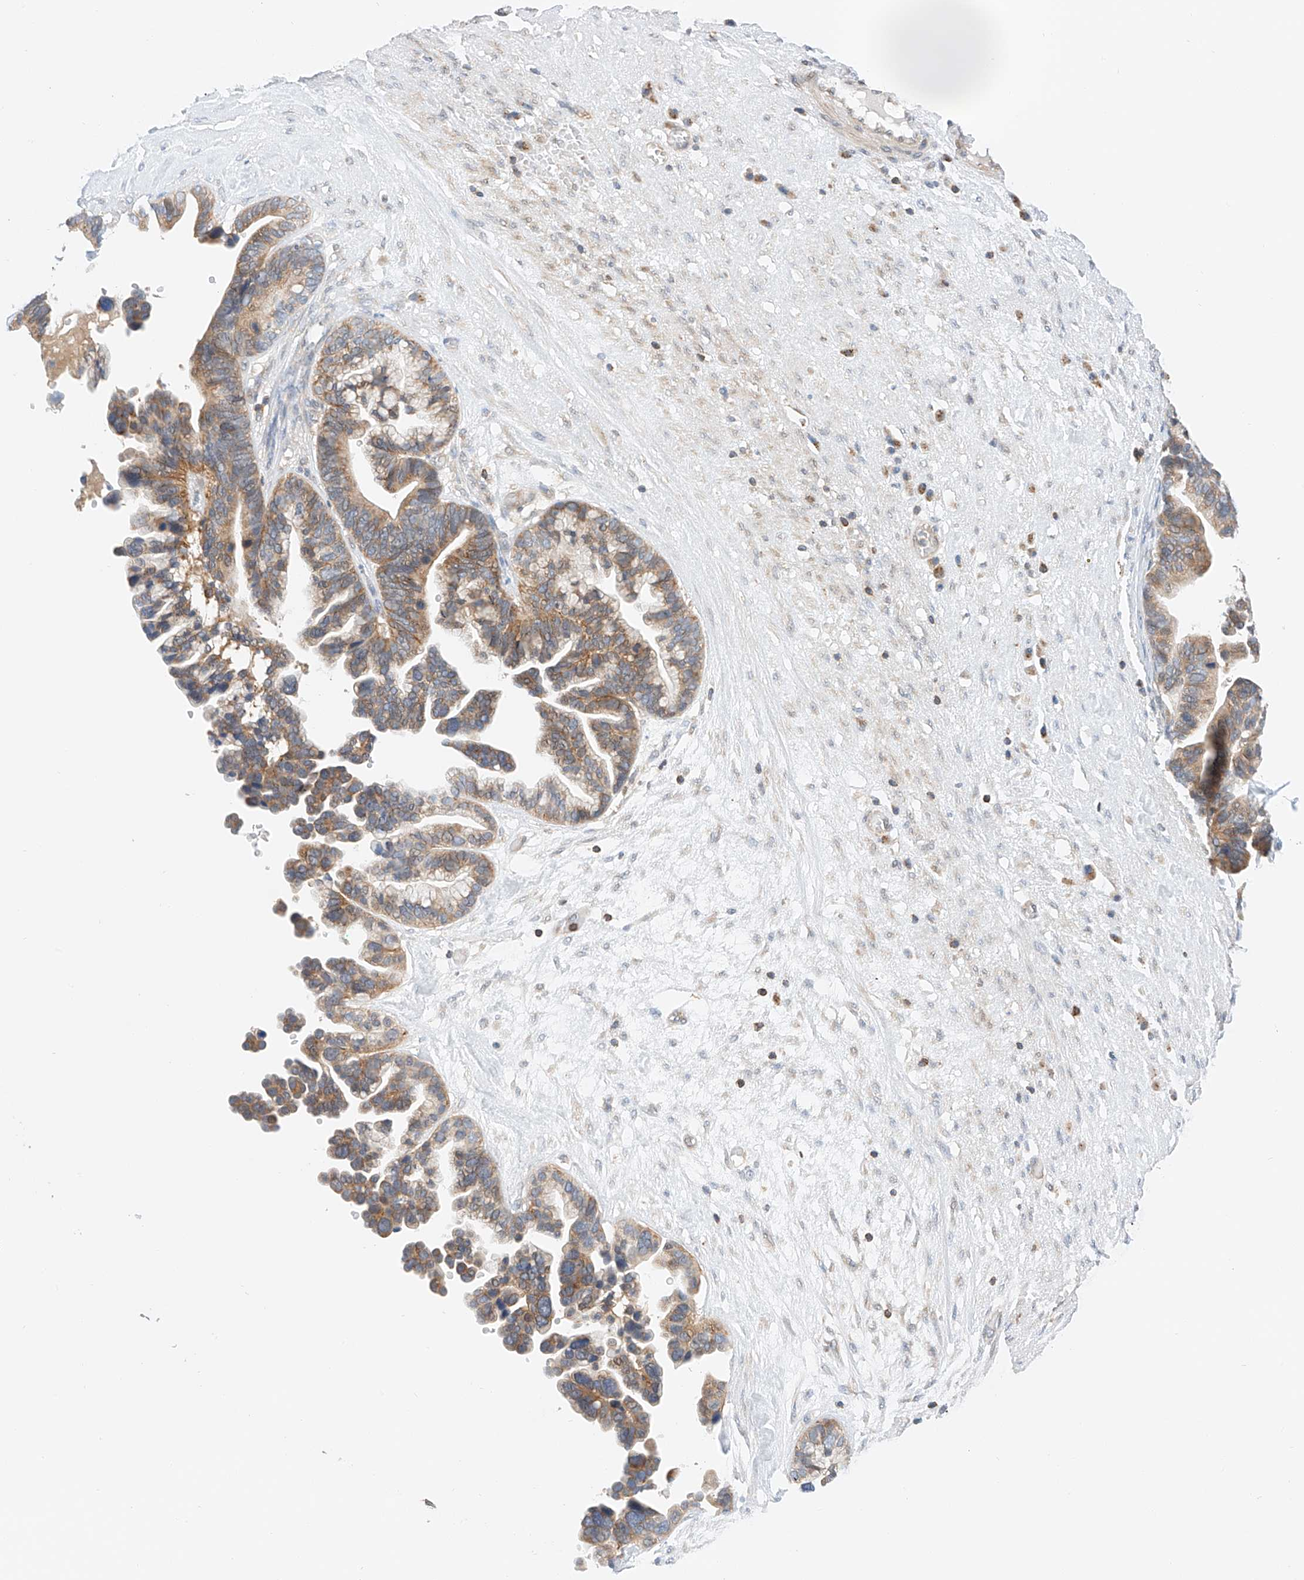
{"staining": {"intensity": "moderate", "quantity": ">75%", "location": "cytoplasmic/membranous"}, "tissue": "ovarian cancer", "cell_type": "Tumor cells", "image_type": "cancer", "snomed": [{"axis": "morphology", "description": "Cystadenocarcinoma, serous, NOS"}, {"axis": "topography", "description": "Ovary"}], "caption": "Protein positivity by IHC shows moderate cytoplasmic/membranous staining in approximately >75% of tumor cells in serous cystadenocarcinoma (ovarian). The protein is stained brown, and the nuclei are stained in blue (DAB (3,3'-diaminobenzidine) IHC with brightfield microscopy, high magnification).", "gene": "MFN2", "patient": {"sex": "female", "age": 56}}